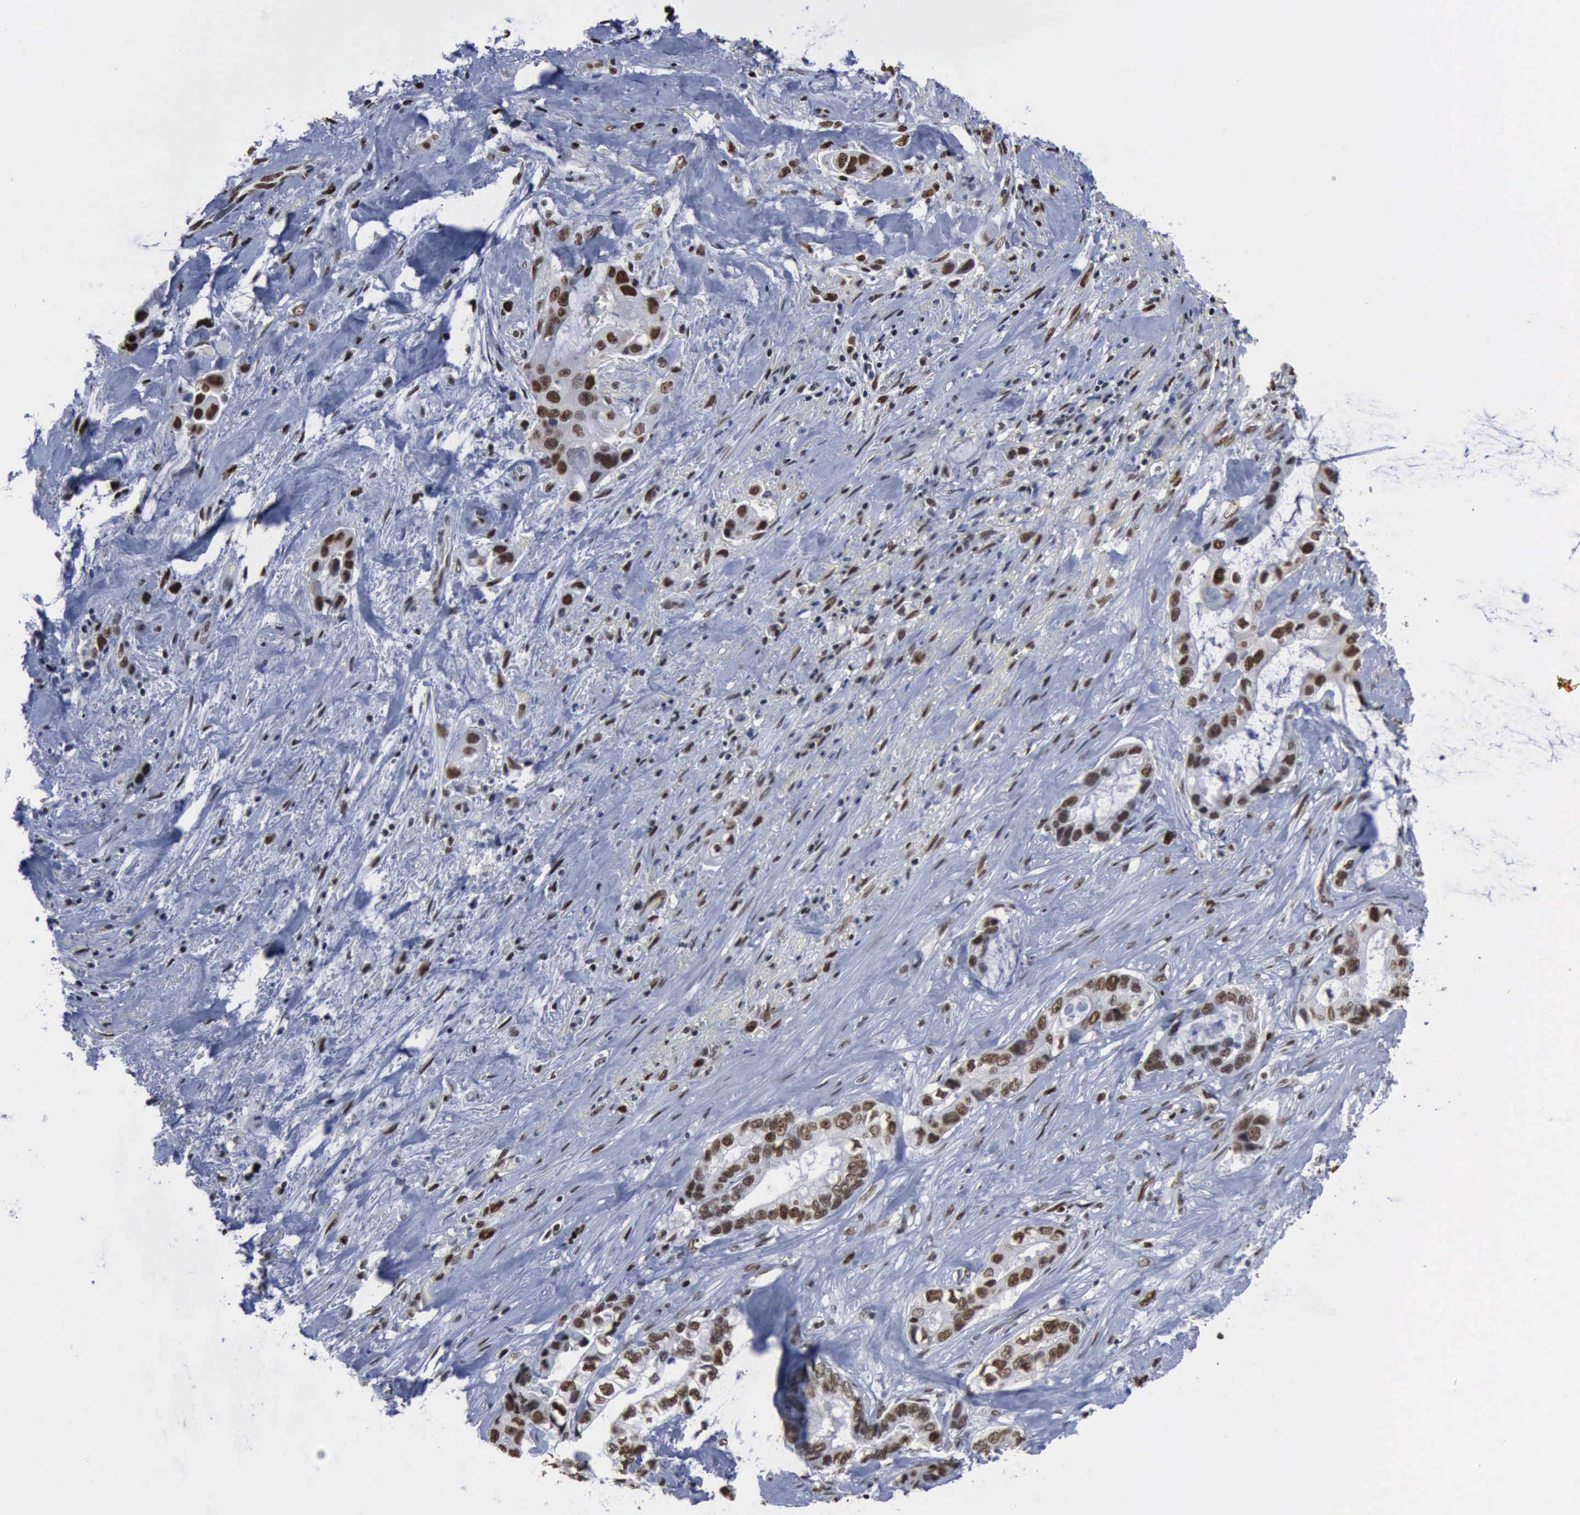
{"staining": {"intensity": "moderate", "quantity": "25%-75%", "location": "nuclear"}, "tissue": "pancreatic cancer", "cell_type": "Tumor cells", "image_type": "cancer", "snomed": [{"axis": "morphology", "description": "Adenocarcinoma, NOS"}, {"axis": "topography", "description": "Pancreas"}, {"axis": "topography", "description": "Stomach, upper"}], "caption": "DAB immunohistochemical staining of human pancreatic cancer (adenocarcinoma) shows moderate nuclear protein positivity in about 25%-75% of tumor cells.", "gene": "PCNA", "patient": {"sex": "male", "age": 77}}